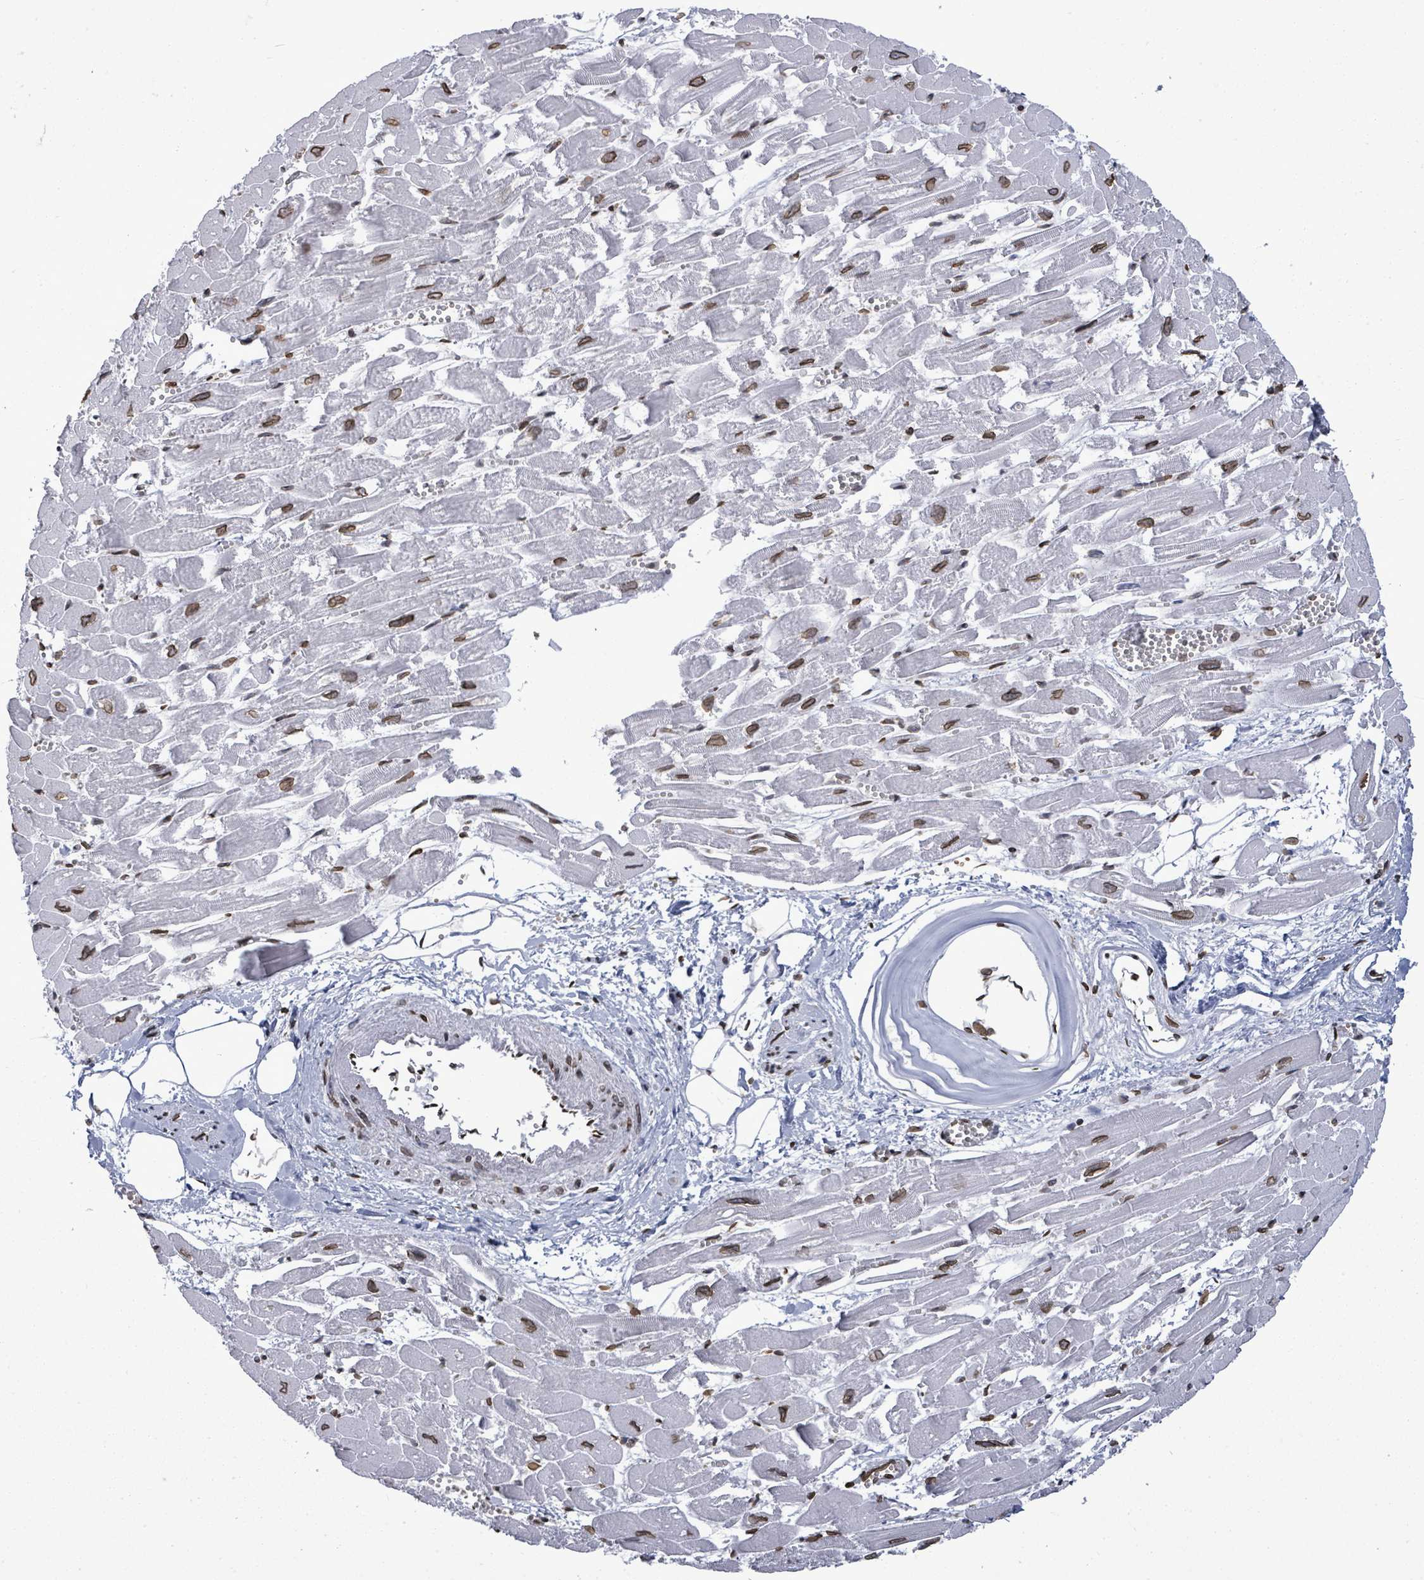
{"staining": {"intensity": "moderate", "quantity": ">75%", "location": "cytoplasmic/membranous,nuclear"}, "tissue": "heart muscle", "cell_type": "Cardiomyocytes", "image_type": "normal", "snomed": [{"axis": "morphology", "description": "Normal tissue, NOS"}, {"axis": "topography", "description": "Heart"}], "caption": "The immunohistochemical stain highlights moderate cytoplasmic/membranous,nuclear positivity in cardiomyocytes of benign heart muscle.", "gene": "ARFGAP1", "patient": {"sex": "male", "age": 54}}